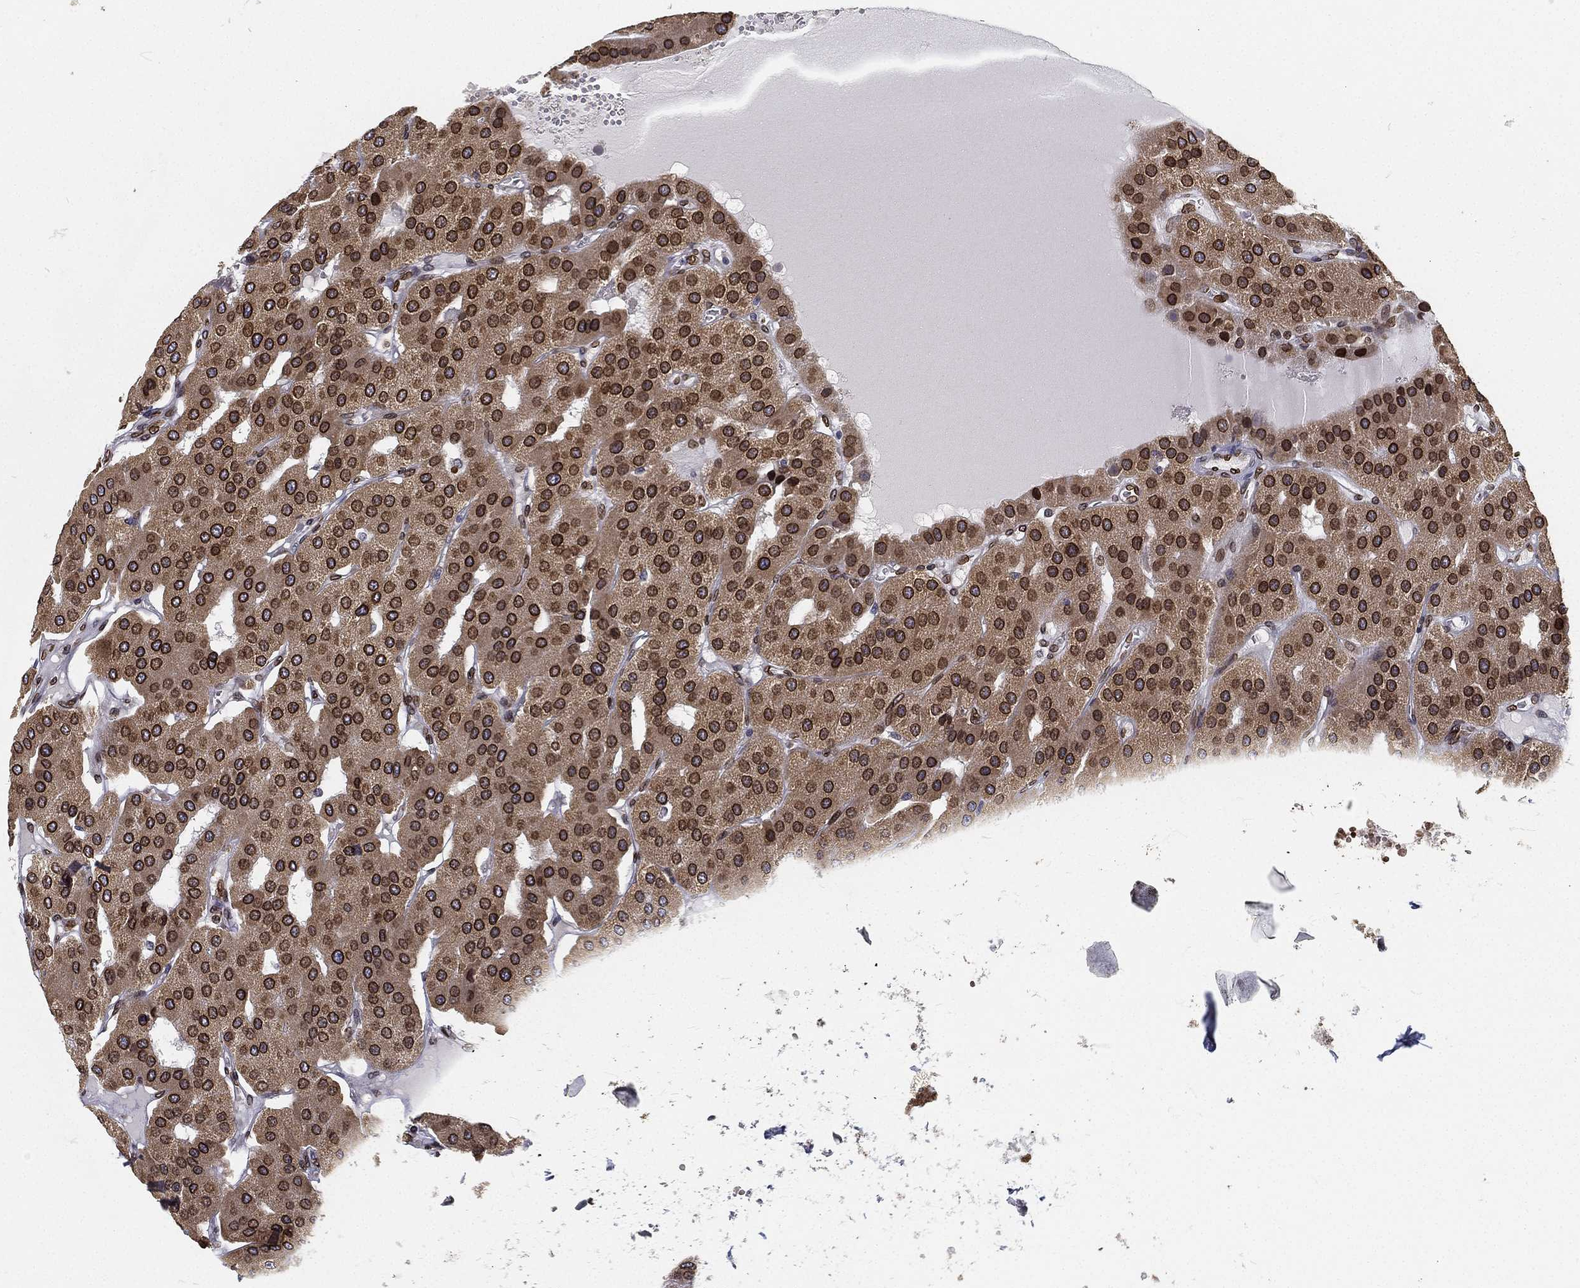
{"staining": {"intensity": "strong", "quantity": ">75%", "location": "cytoplasmic/membranous,nuclear"}, "tissue": "parathyroid gland", "cell_type": "Glandular cells", "image_type": "normal", "snomed": [{"axis": "morphology", "description": "Normal tissue, NOS"}, {"axis": "morphology", "description": "Adenoma, NOS"}, {"axis": "topography", "description": "Parathyroid gland"}], "caption": "The image displays a brown stain indicating the presence of a protein in the cytoplasmic/membranous,nuclear of glandular cells in parathyroid gland. (DAB = brown stain, brightfield microscopy at high magnification).", "gene": "PALB2", "patient": {"sex": "female", "age": 86}}